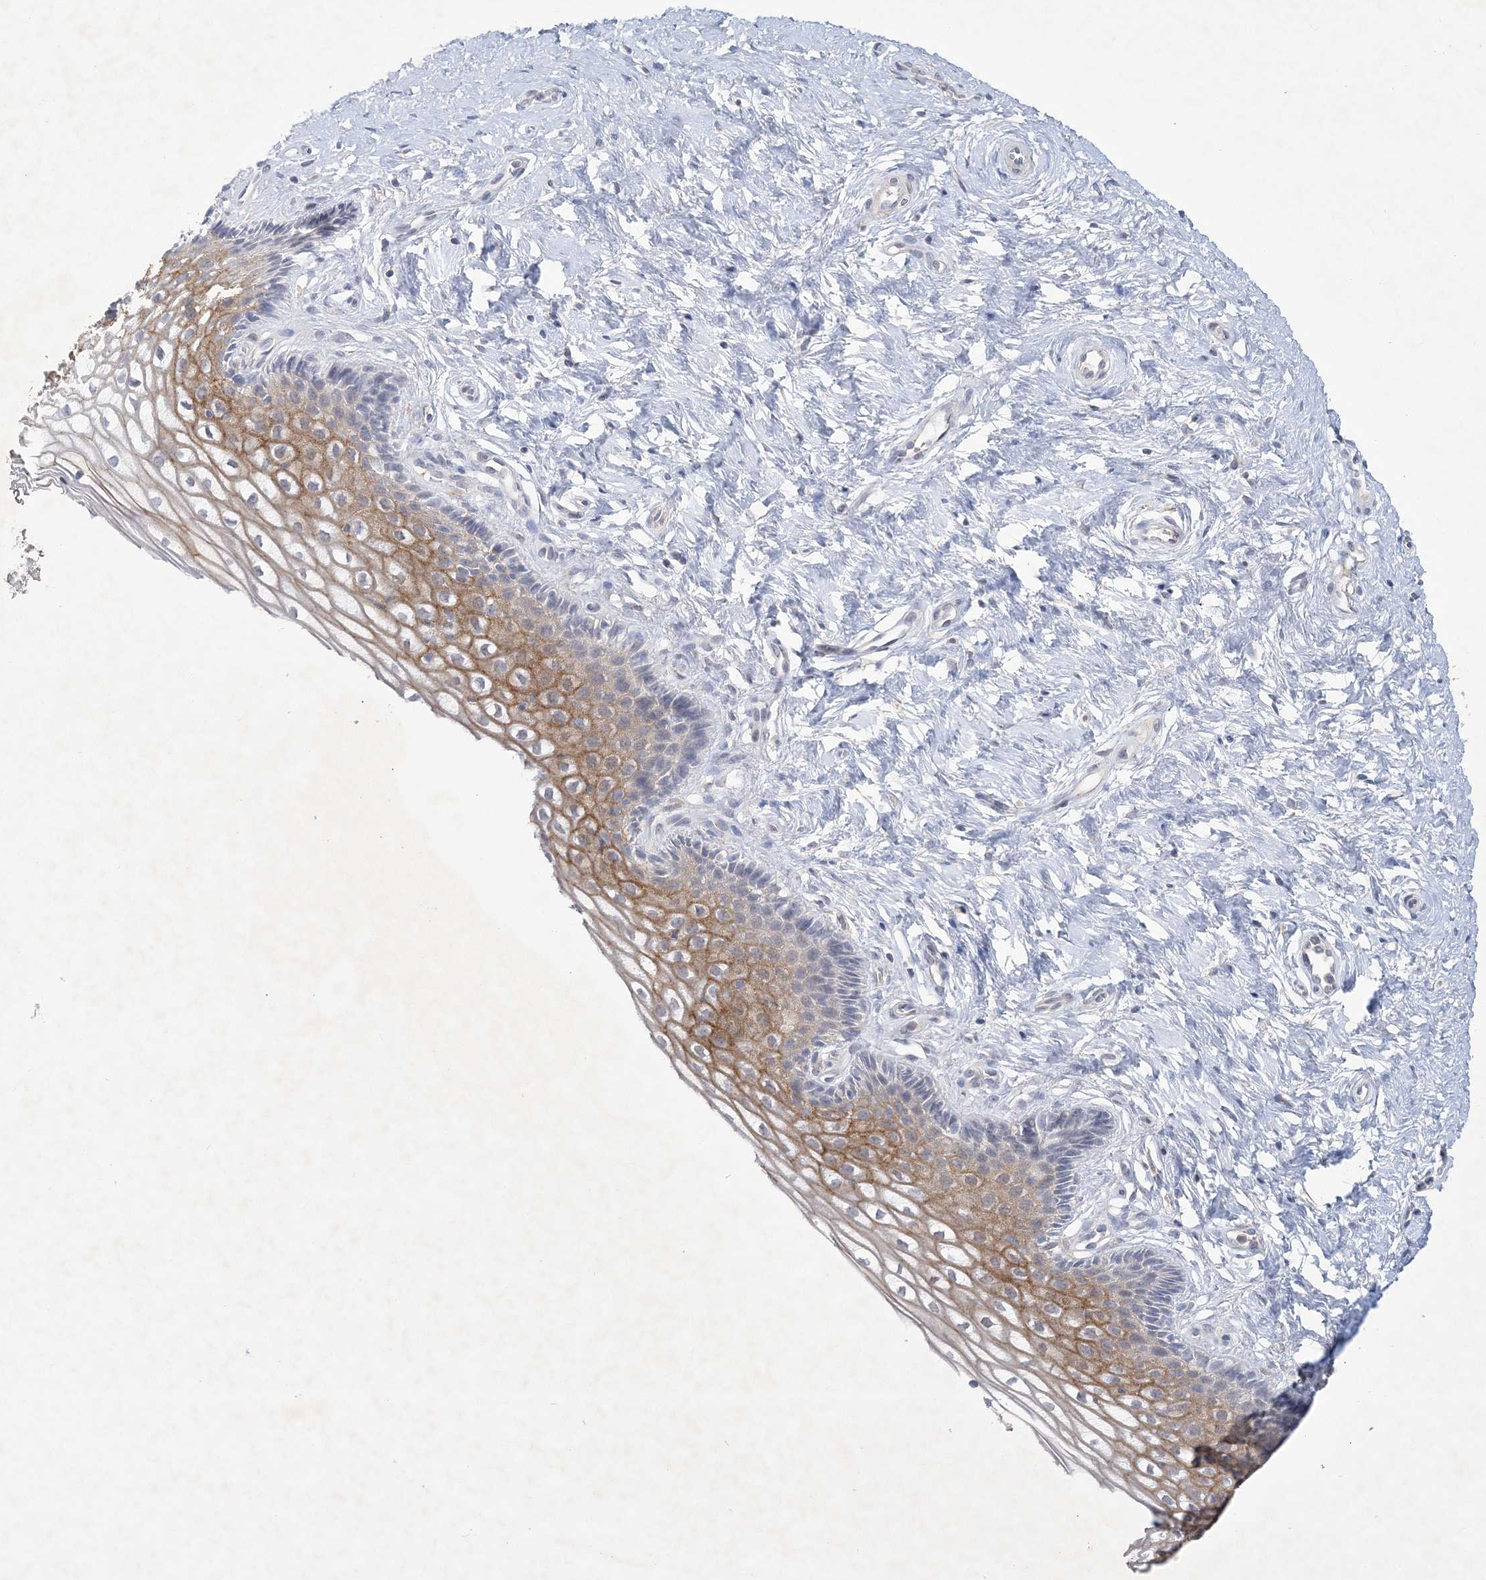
{"staining": {"intensity": "strong", "quantity": ">75%", "location": "cytoplasmic/membranous"}, "tissue": "cervix", "cell_type": "Glandular cells", "image_type": "normal", "snomed": [{"axis": "morphology", "description": "Normal tissue, NOS"}, {"axis": "topography", "description": "Cervix"}], "caption": "Brown immunohistochemical staining in unremarkable human cervix demonstrates strong cytoplasmic/membranous expression in about >75% of glandular cells.", "gene": "ANKRD35", "patient": {"sex": "female", "age": 33}}